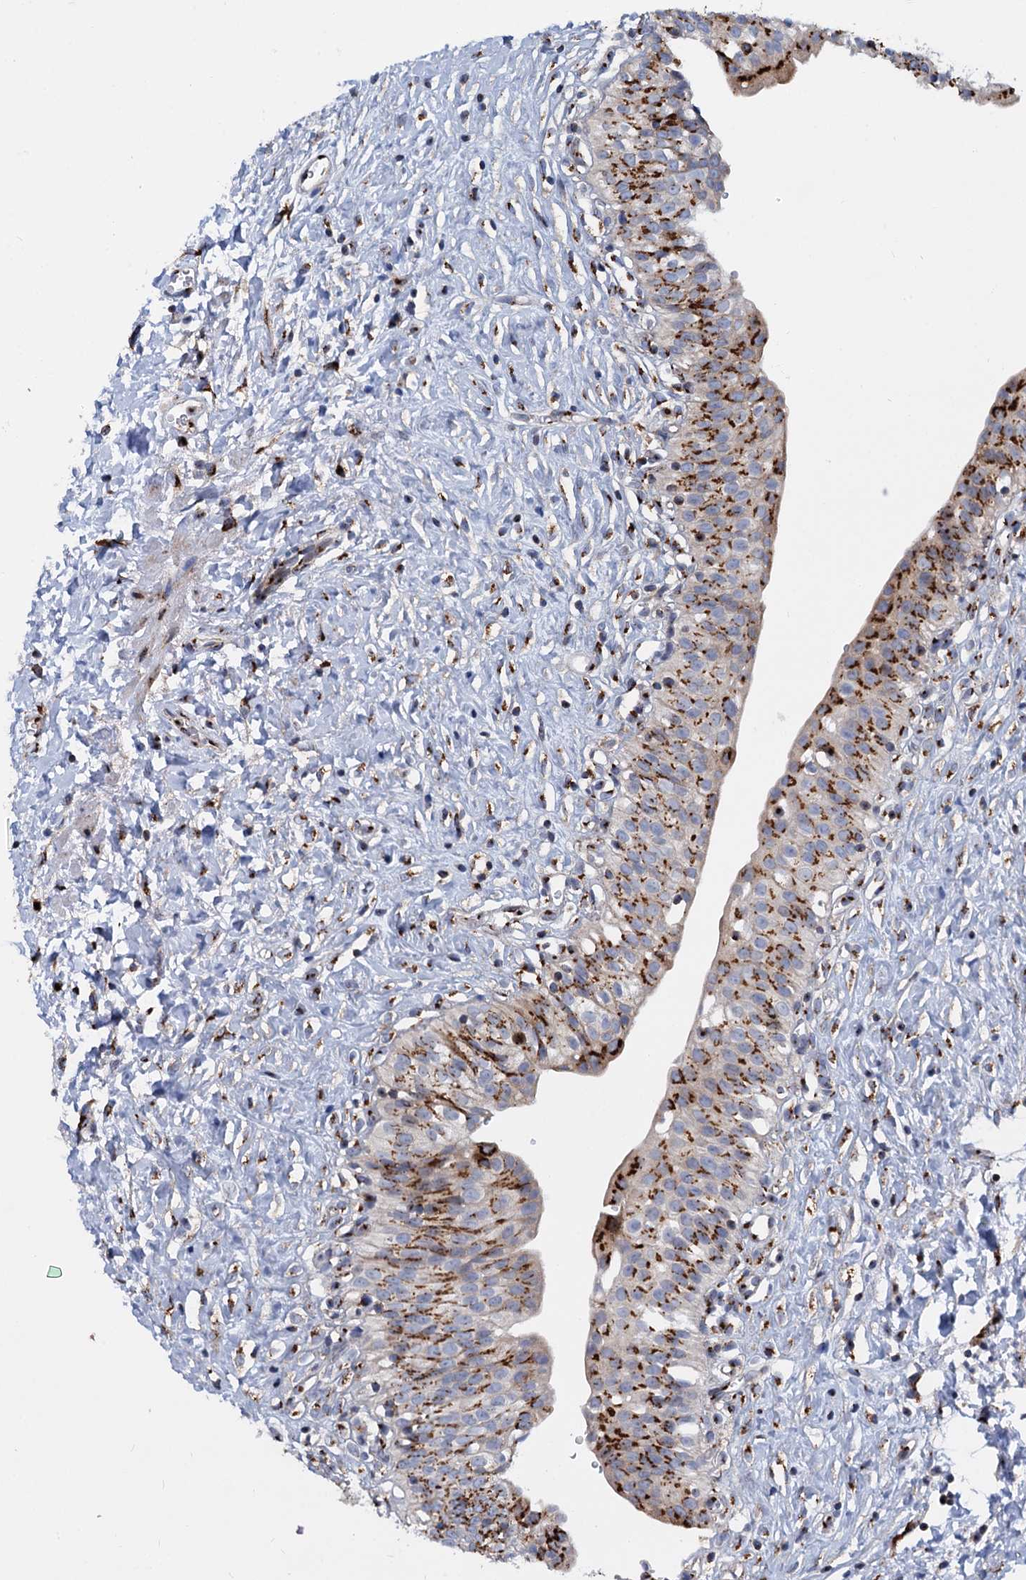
{"staining": {"intensity": "strong", "quantity": ">75%", "location": "cytoplasmic/membranous"}, "tissue": "urinary bladder", "cell_type": "Urothelial cells", "image_type": "normal", "snomed": [{"axis": "morphology", "description": "Normal tissue, NOS"}, {"axis": "topography", "description": "Urinary bladder"}], "caption": "Protein expression by IHC reveals strong cytoplasmic/membranous expression in approximately >75% of urothelial cells in normal urinary bladder. (Stains: DAB (3,3'-diaminobenzidine) in brown, nuclei in blue, Microscopy: brightfield microscopy at high magnification).", "gene": "SUPT20H", "patient": {"sex": "male", "age": 51}}